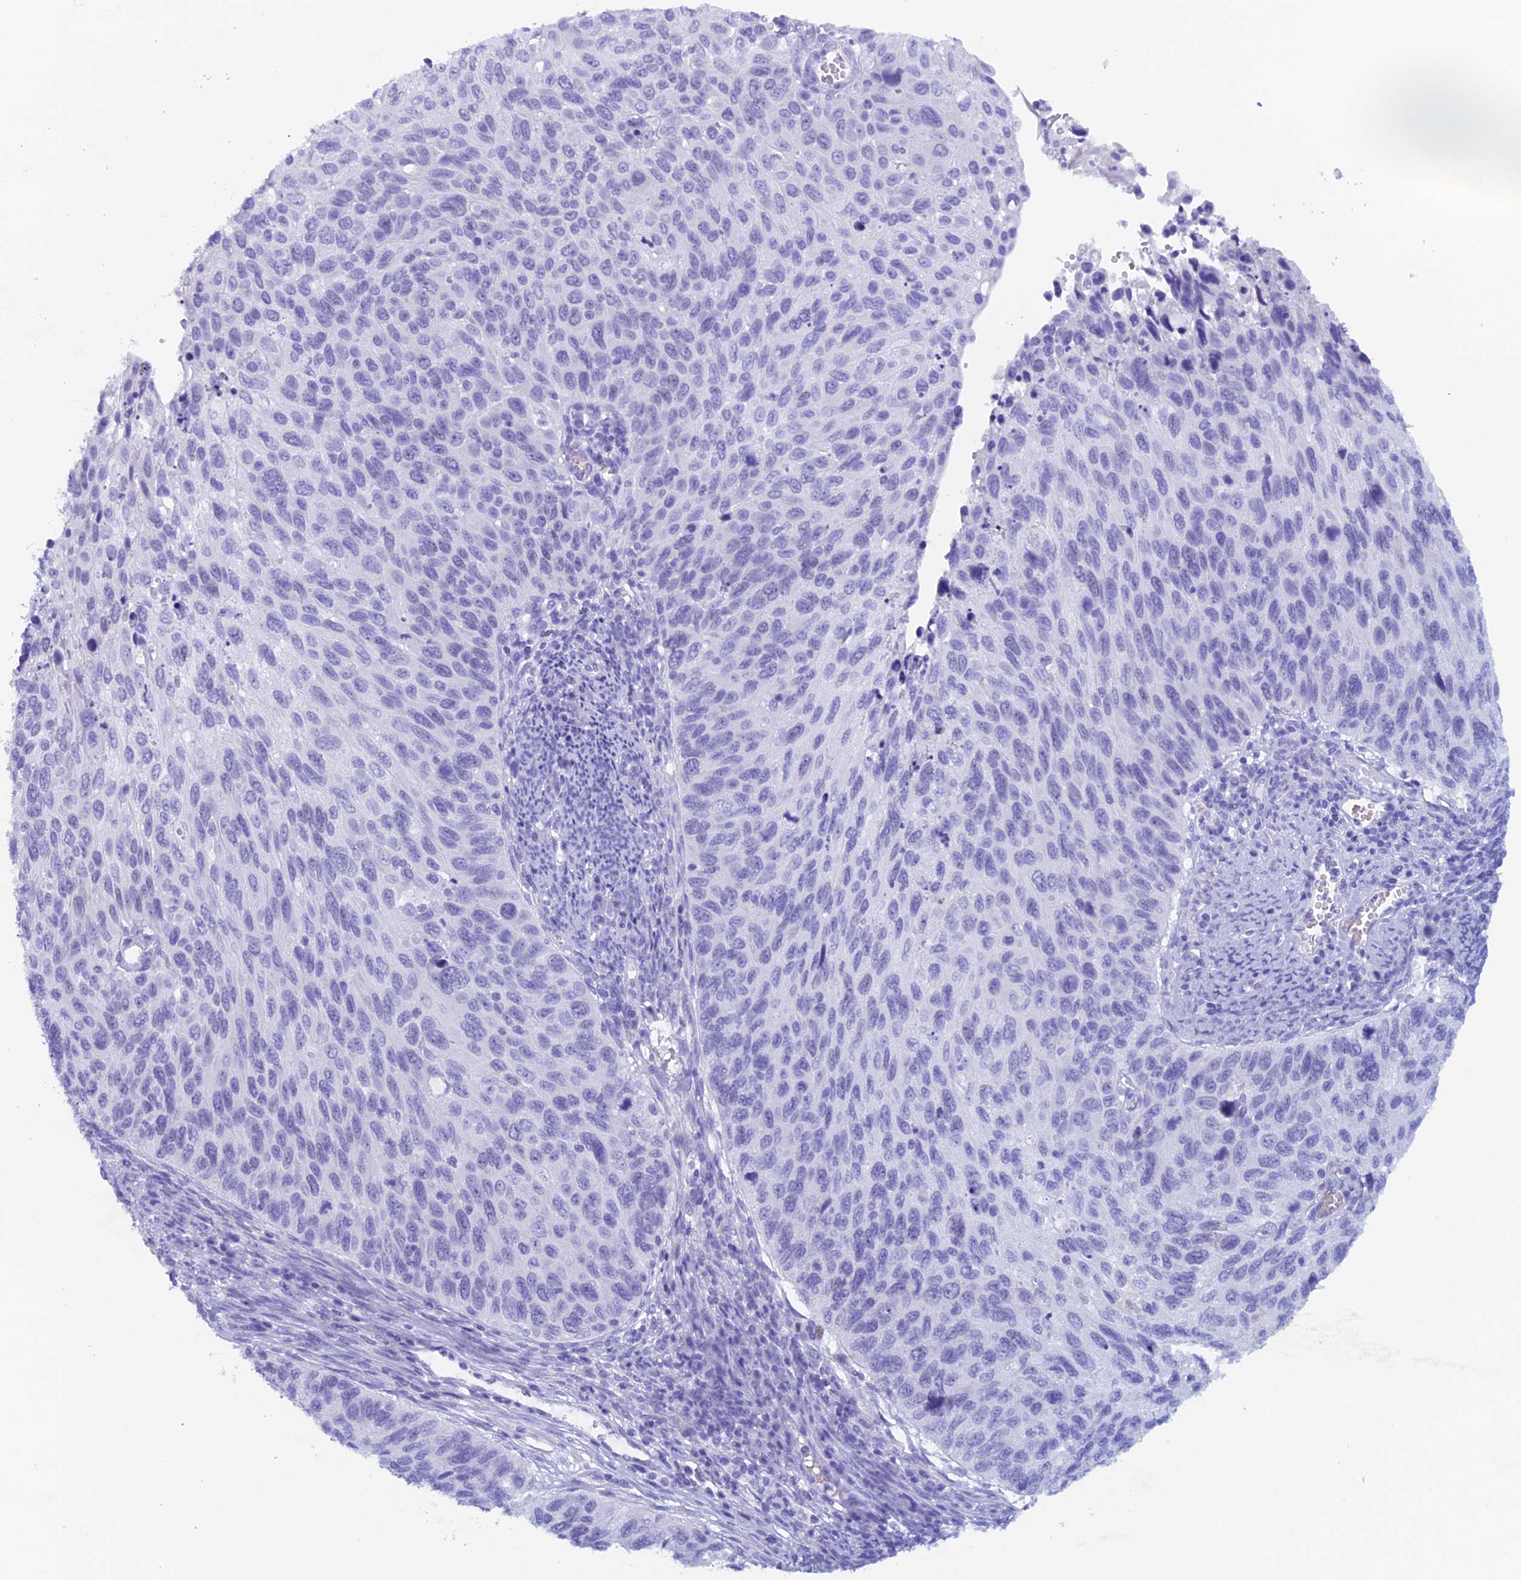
{"staining": {"intensity": "negative", "quantity": "none", "location": "none"}, "tissue": "cervical cancer", "cell_type": "Tumor cells", "image_type": "cancer", "snomed": [{"axis": "morphology", "description": "Squamous cell carcinoma, NOS"}, {"axis": "topography", "description": "Cervix"}], "caption": "DAB (3,3'-diaminobenzidine) immunohistochemical staining of cervical cancer reveals no significant expression in tumor cells.", "gene": "PSMC3IP", "patient": {"sex": "female", "age": 70}}